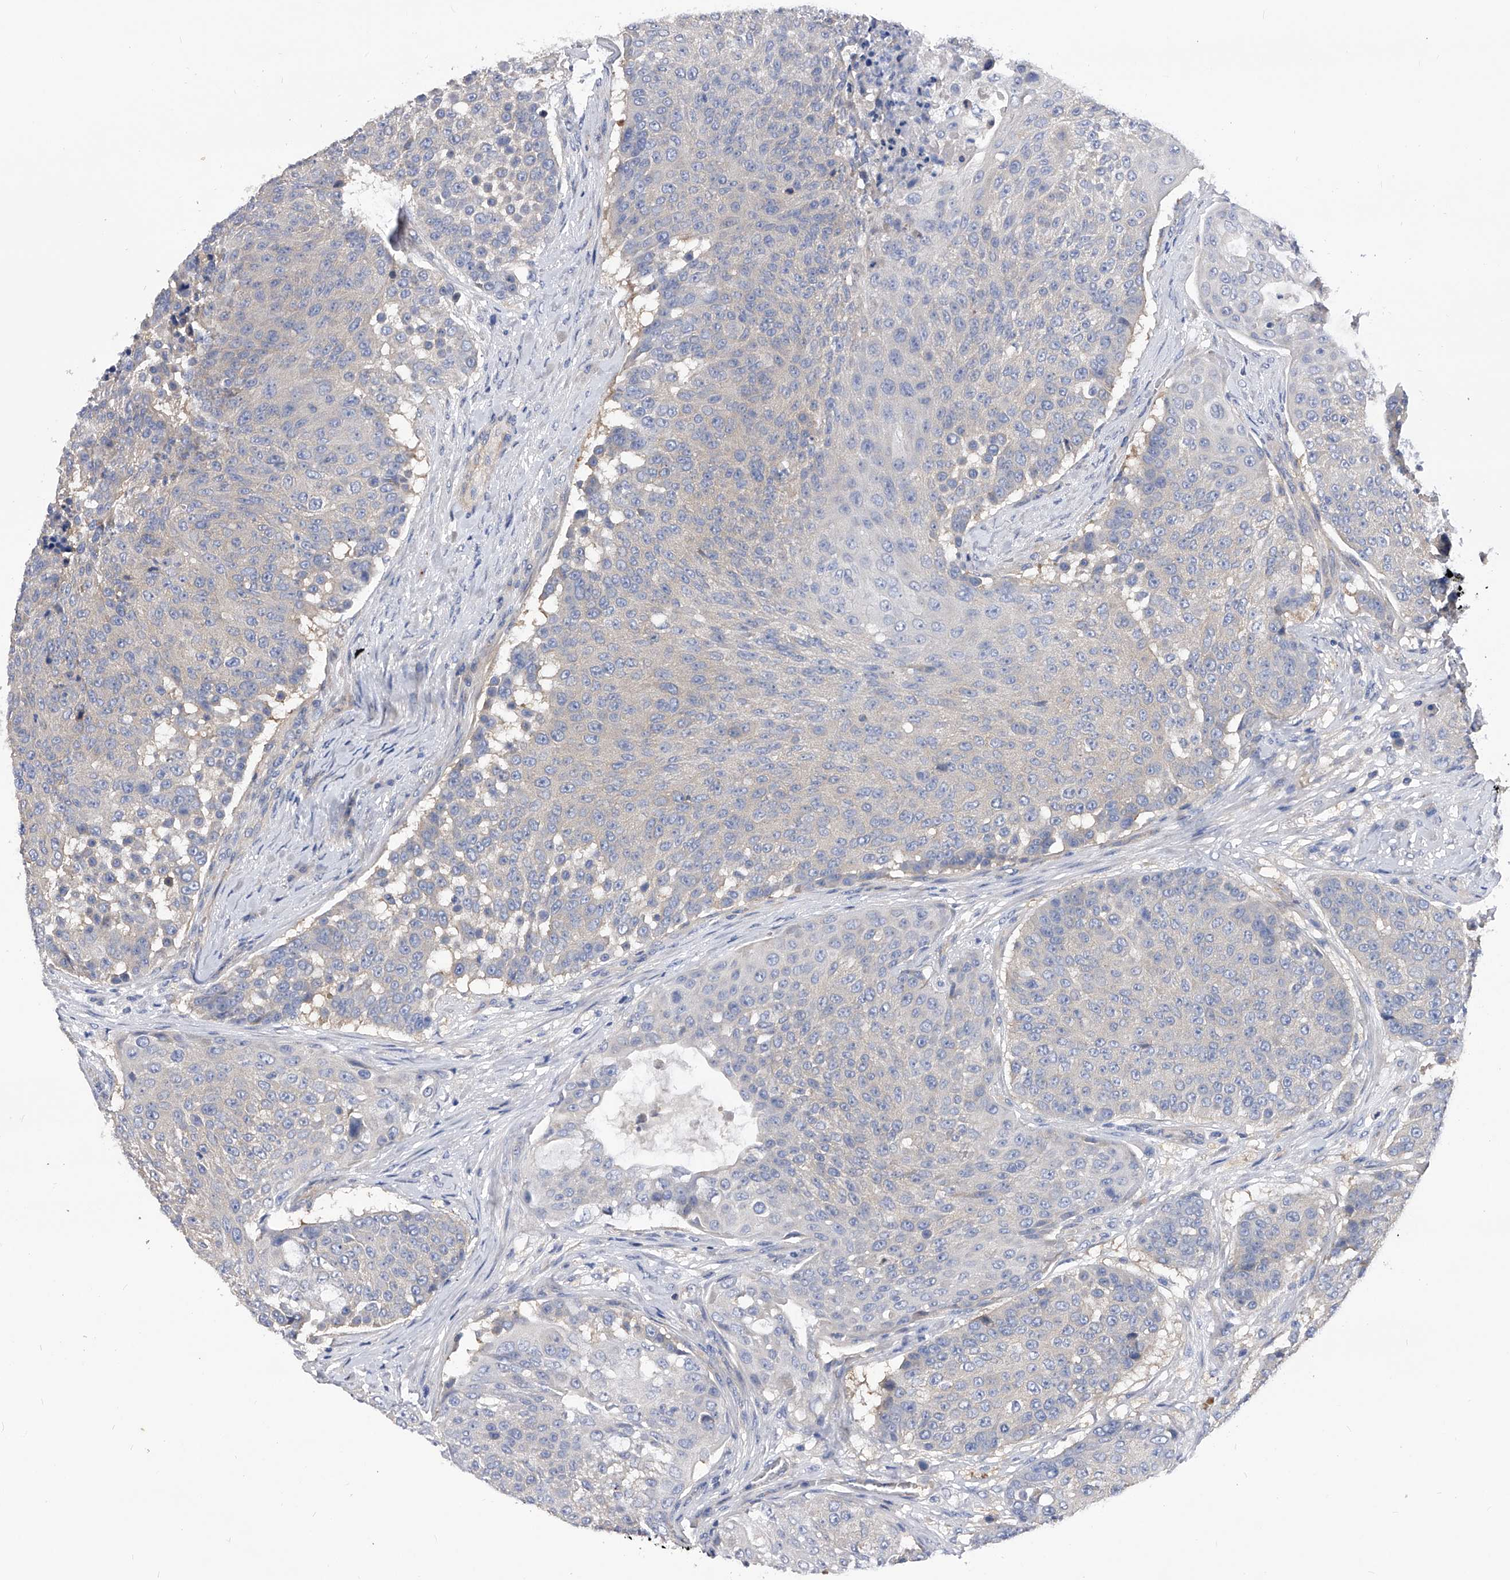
{"staining": {"intensity": "negative", "quantity": "none", "location": "none"}, "tissue": "urothelial cancer", "cell_type": "Tumor cells", "image_type": "cancer", "snomed": [{"axis": "morphology", "description": "Urothelial carcinoma, High grade"}, {"axis": "topography", "description": "Urinary bladder"}], "caption": "The histopathology image demonstrates no staining of tumor cells in high-grade urothelial carcinoma.", "gene": "PPP5C", "patient": {"sex": "female", "age": 63}}